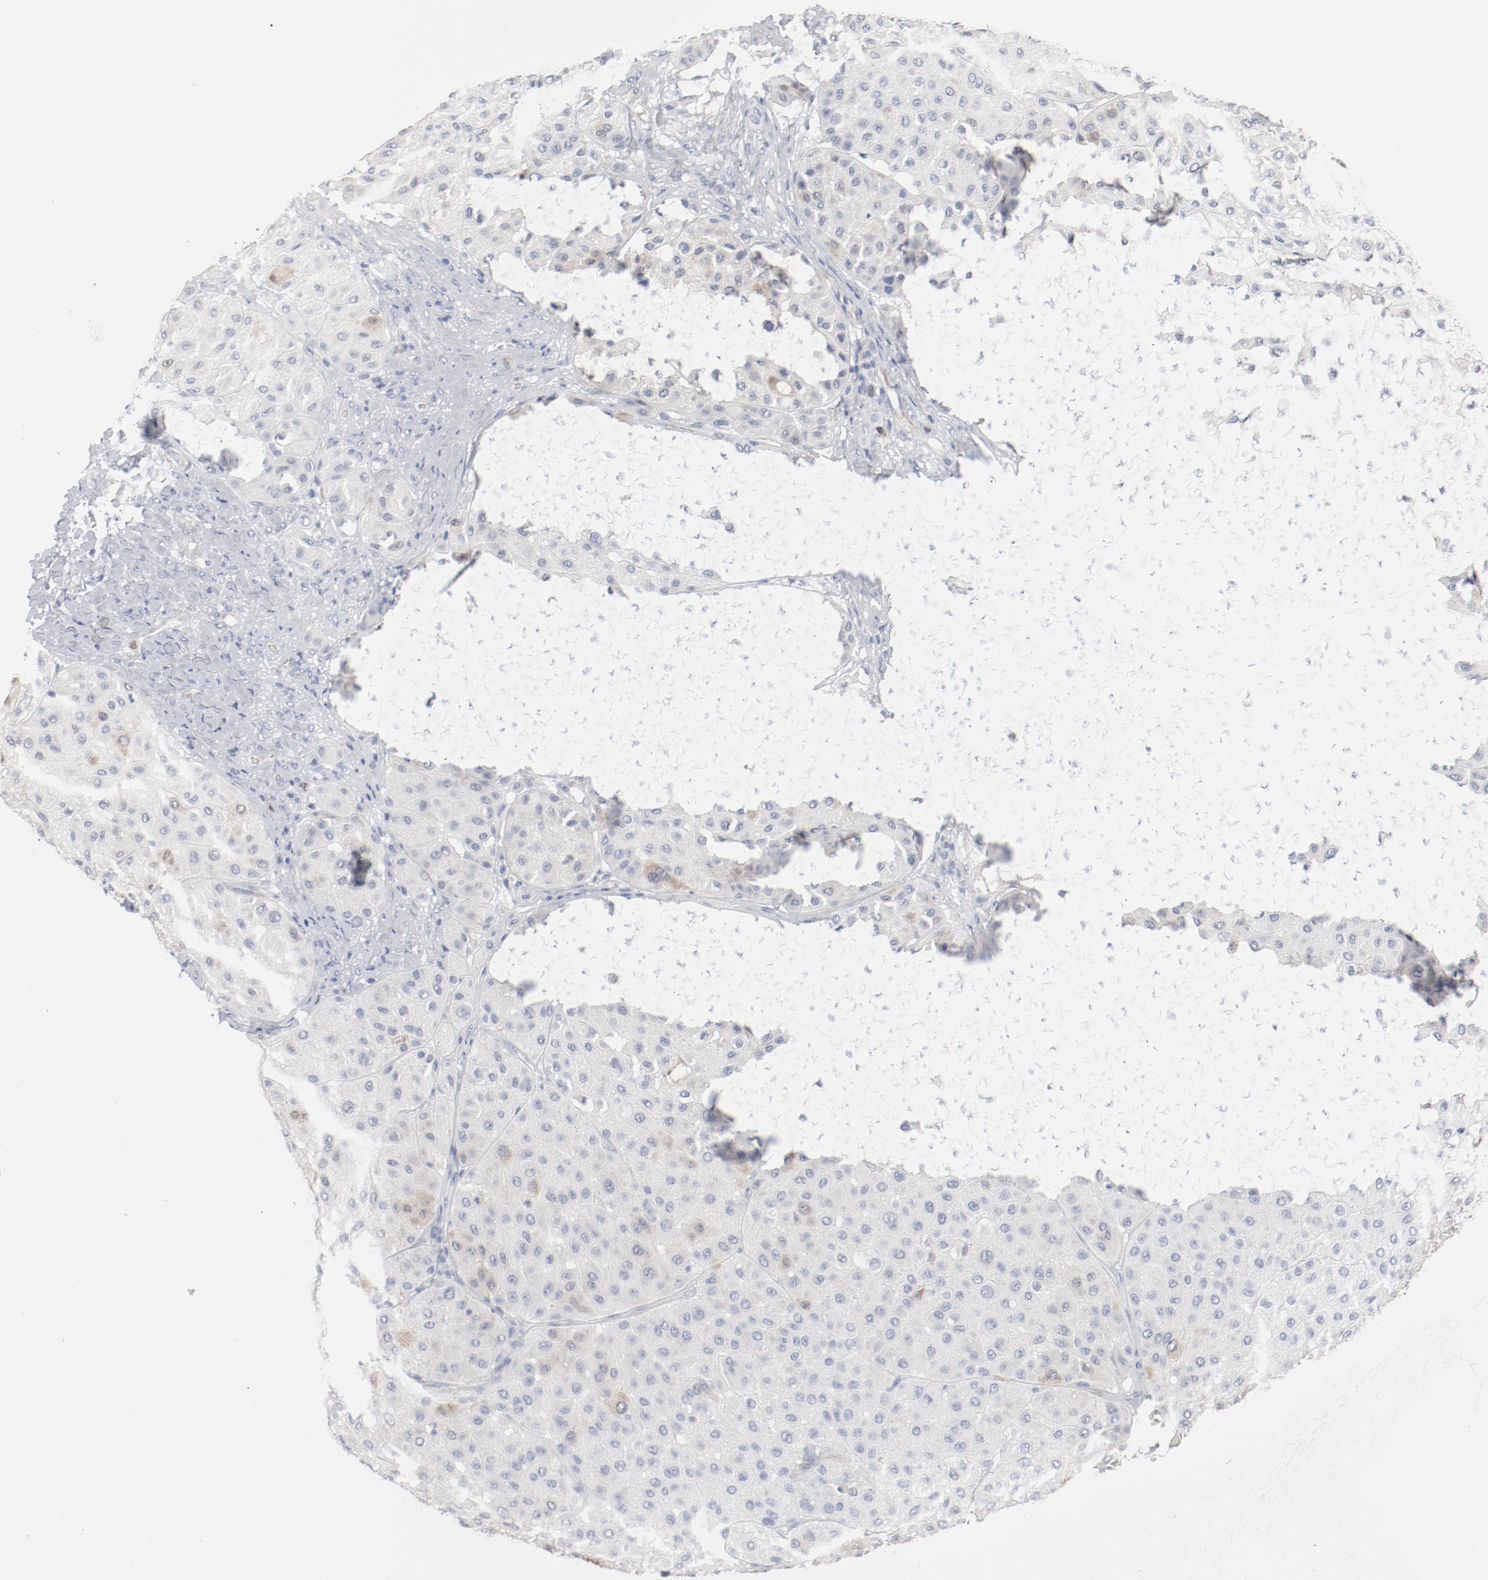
{"staining": {"intensity": "weak", "quantity": "<25%", "location": "cytoplasmic/membranous"}, "tissue": "melanoma", "cell_type": "Tumor cells", "image_type": "cancer", "snomed": [{"axis": "morphology", "description": "Normal tissue, NOS"}, {"axis": "morphology", "description": "Malignant melanoma, Metastatic site"}, {"axis": "topography", "description": "Skin"}], "caption": "Melanoma was stained to show a protein in brown. There is no significant expression in tumor cells.", "gene": "CDK1", "patient": {"sex": "male", "age": 41}}